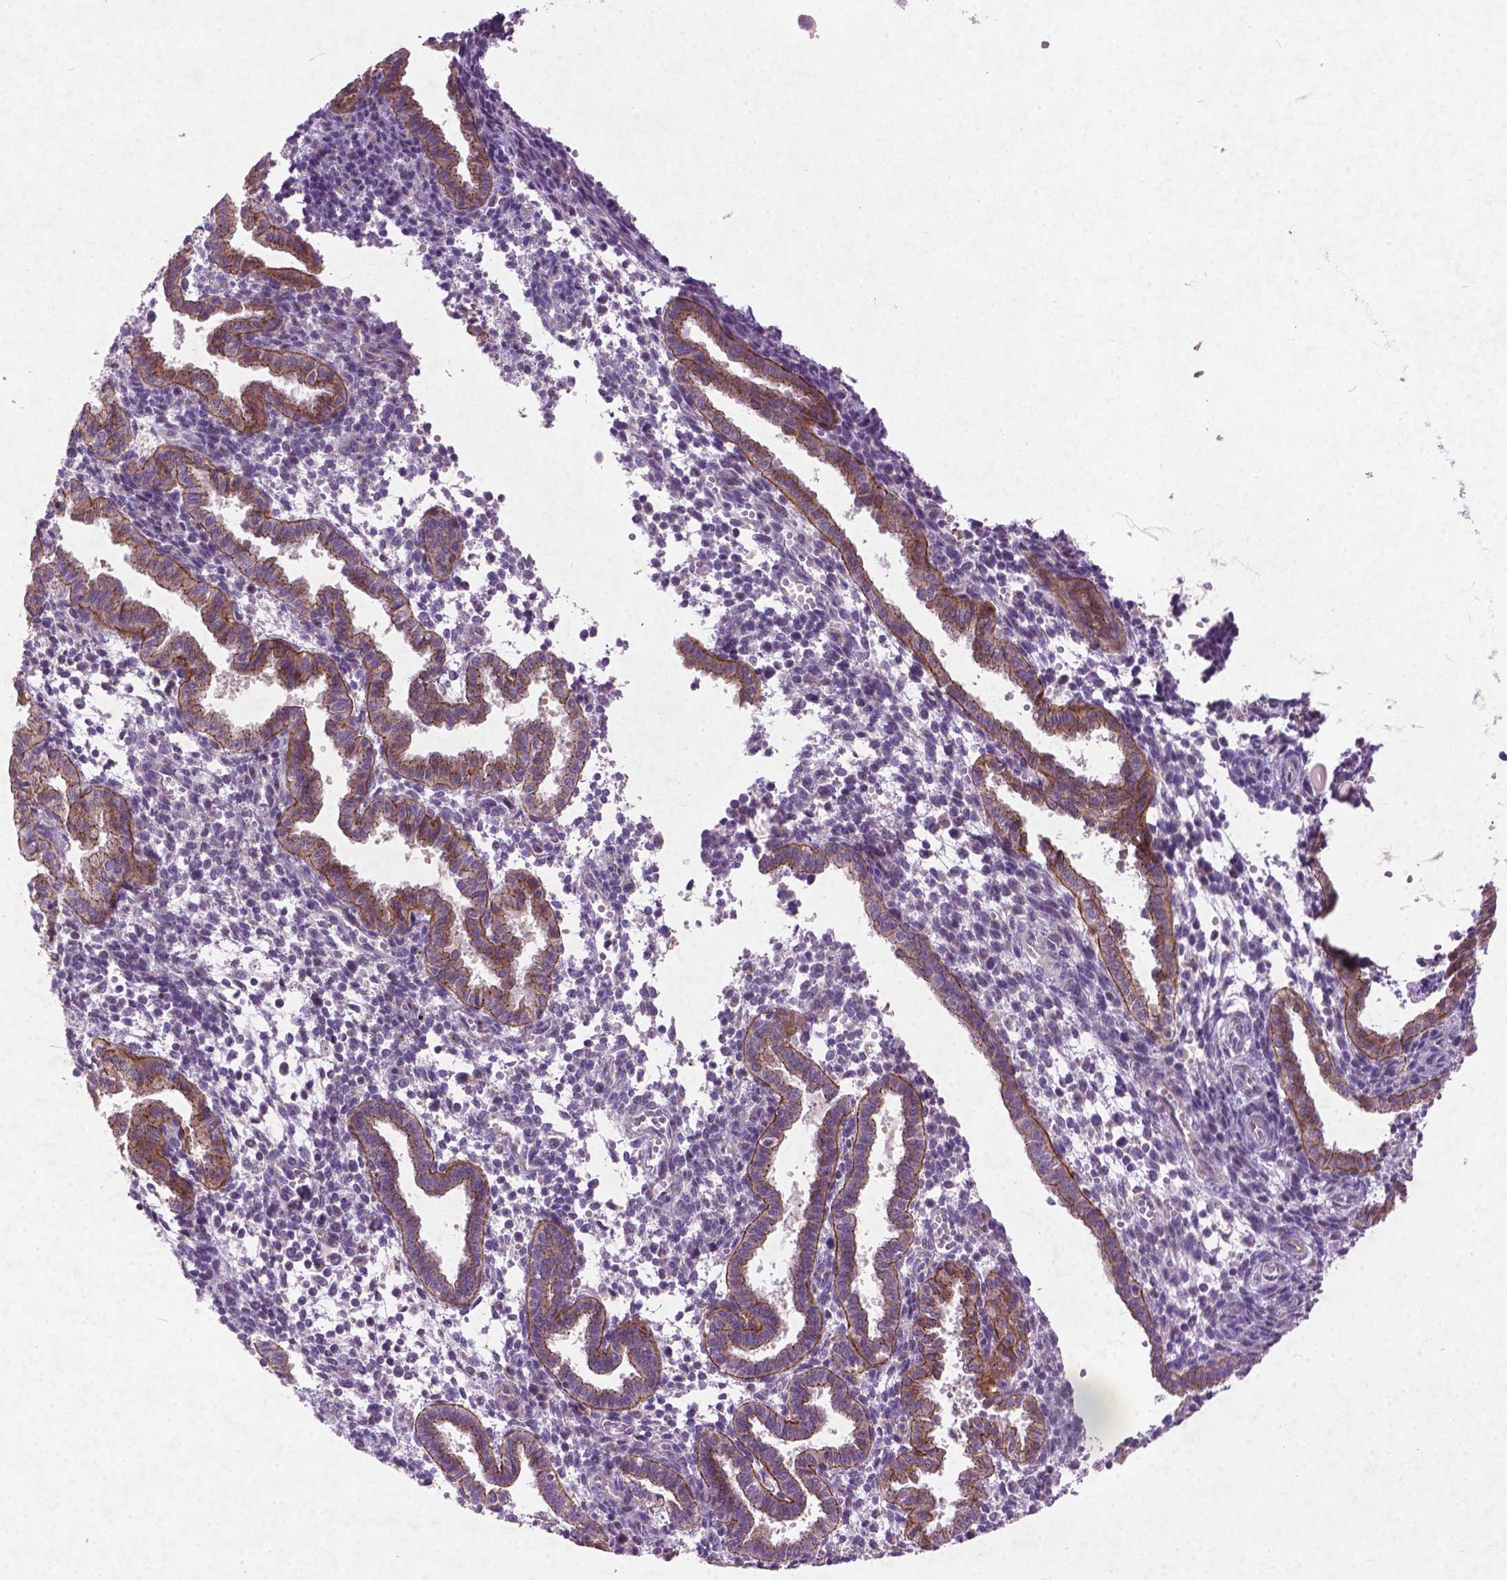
{"staining": {"intensity": "negative", "quantity": "none", "location": "none"}, "tissue": "endometrium", "cell_type": "Cells in endometrial stroma", "image_type": "normal", "snomed": [{"axis": "morphology", "description": "Normal tissue, NOS"}, {"axis": "topography", "description": "Endometrium"}], "caption": "High magnification brightfield microscopy of benign endometrium stained with DAB (brown) and counterstained with hematoxylin (blue): cells in endometrial stroma show no significant staining. (Immunohistochemistry (ihc), brightfield microscopy, high magnification).", "gene": "ATG4D", "patient": {"sex": "female", "age": 37}}